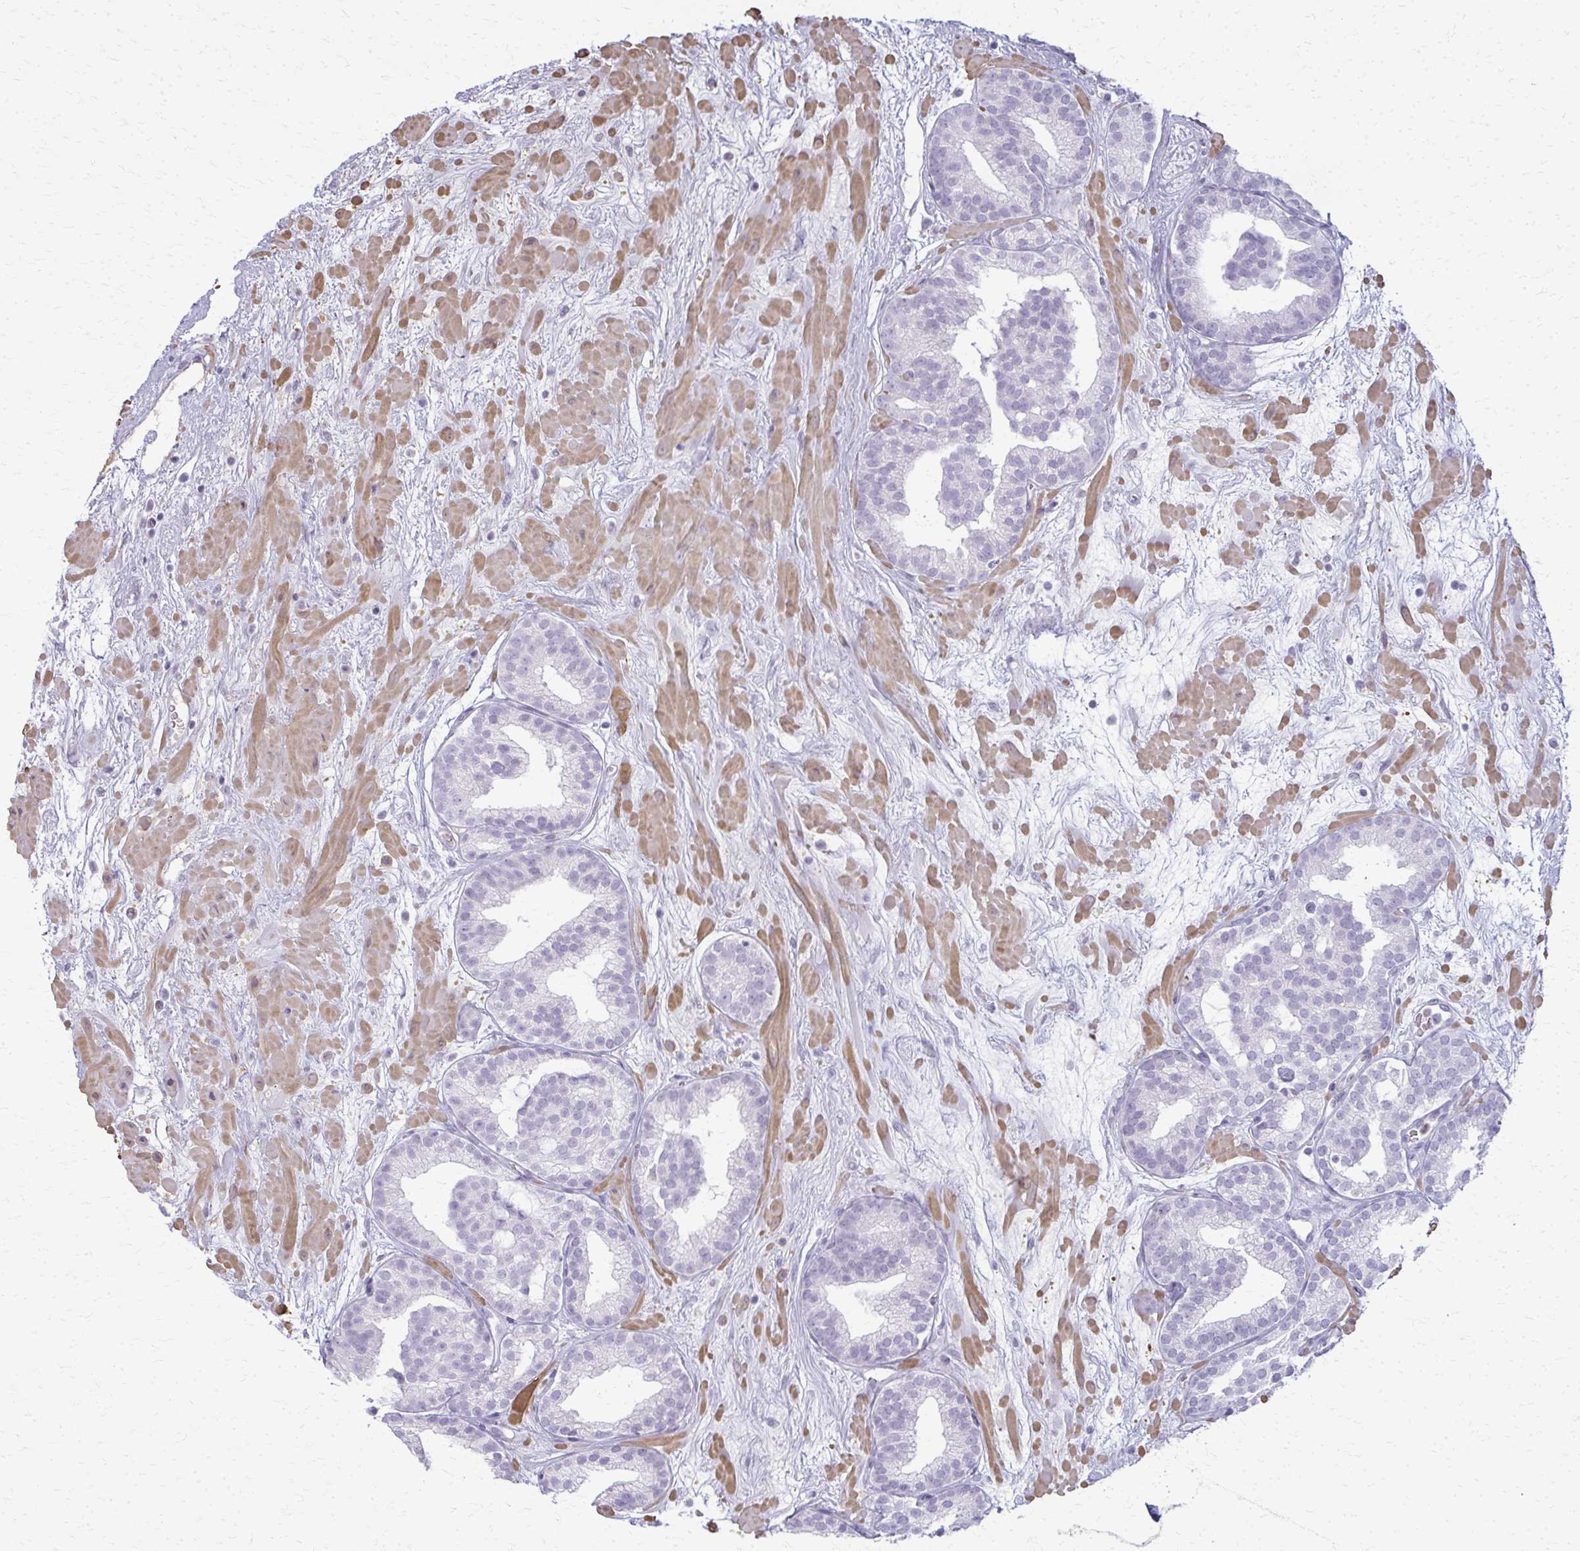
{"staining": {"intensity": "negative", "quantity": "none", "location": "none"}, "tissue": "prostate cancer", "cell_type": "Tumor cells", "image_type": "cancer", "snomed": [{"axis": "morphology", "description": "Adenocarcinoma, High grade"}, {"axis": "topography", "description": "Prostate"}], "caption": "Human high-grade adenocarcinoma (prostate) stained for a protein using immunohistochemistry (IHC) exhibits no expression in tumor cells.", "gene": "CA3", "patient": {"sex": "male", "age": 66}}